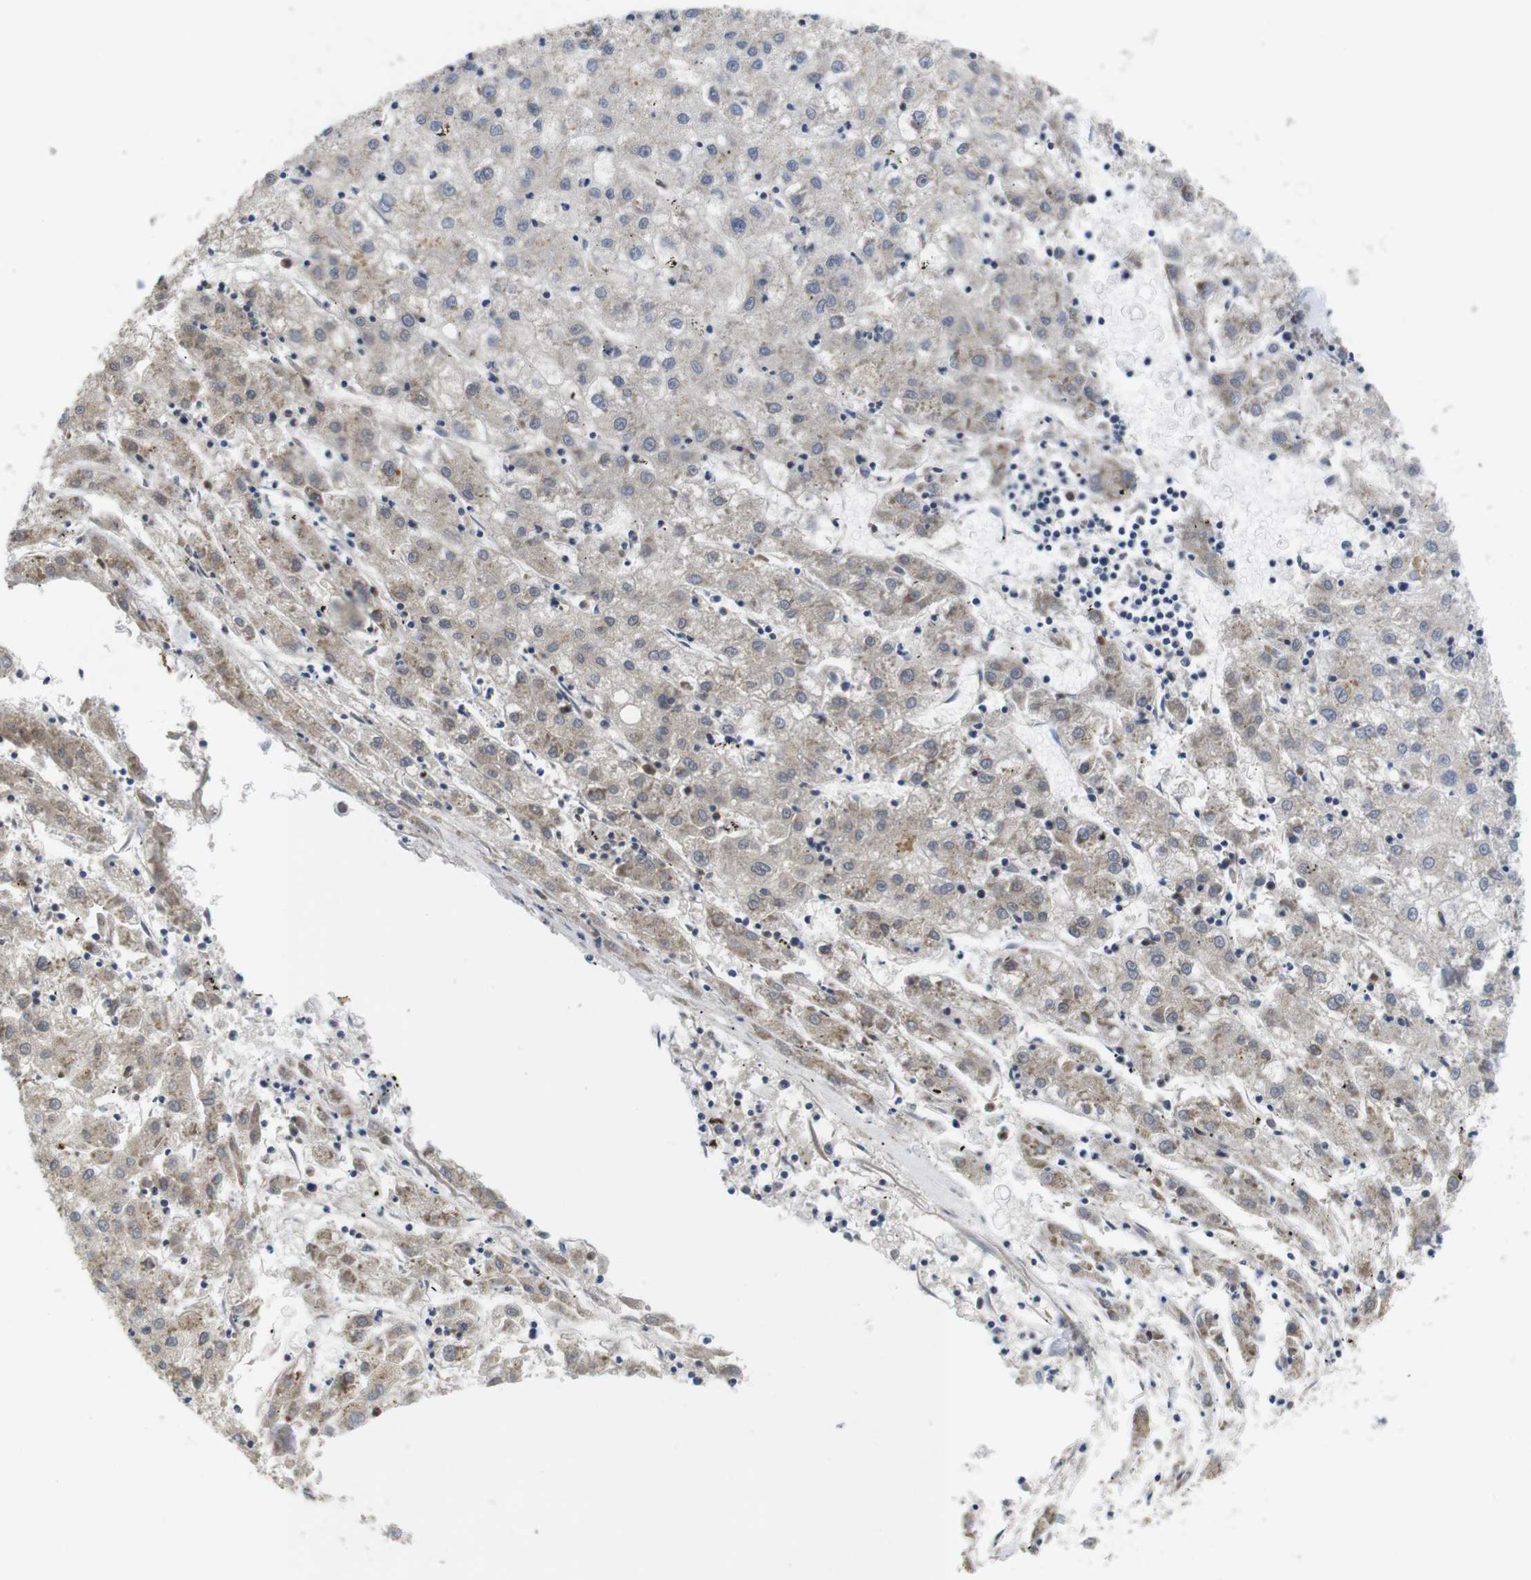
{"staining": {"intensity": "moderate", "quantity": "<25%", "location": "cytoplasmic/membranous"}, "tissue": "liver cancer", "cell_type": "Tumor cells", "image_type": "cancer", "snomed": [{"axis": "morphology", "description": "Carcinoma, Hepatocellular, NOS"}, {"axis": "topography", "description": "Liver"}], "caption": "Protein analysis of liver cancer (hepatocellular carcinoma) tissue reveals moderate cytoplasmic/membranous expression in approximately <25% of tumor cells.", "gene": "FNTA", "patient": {"sex": "male", "age": 72}}